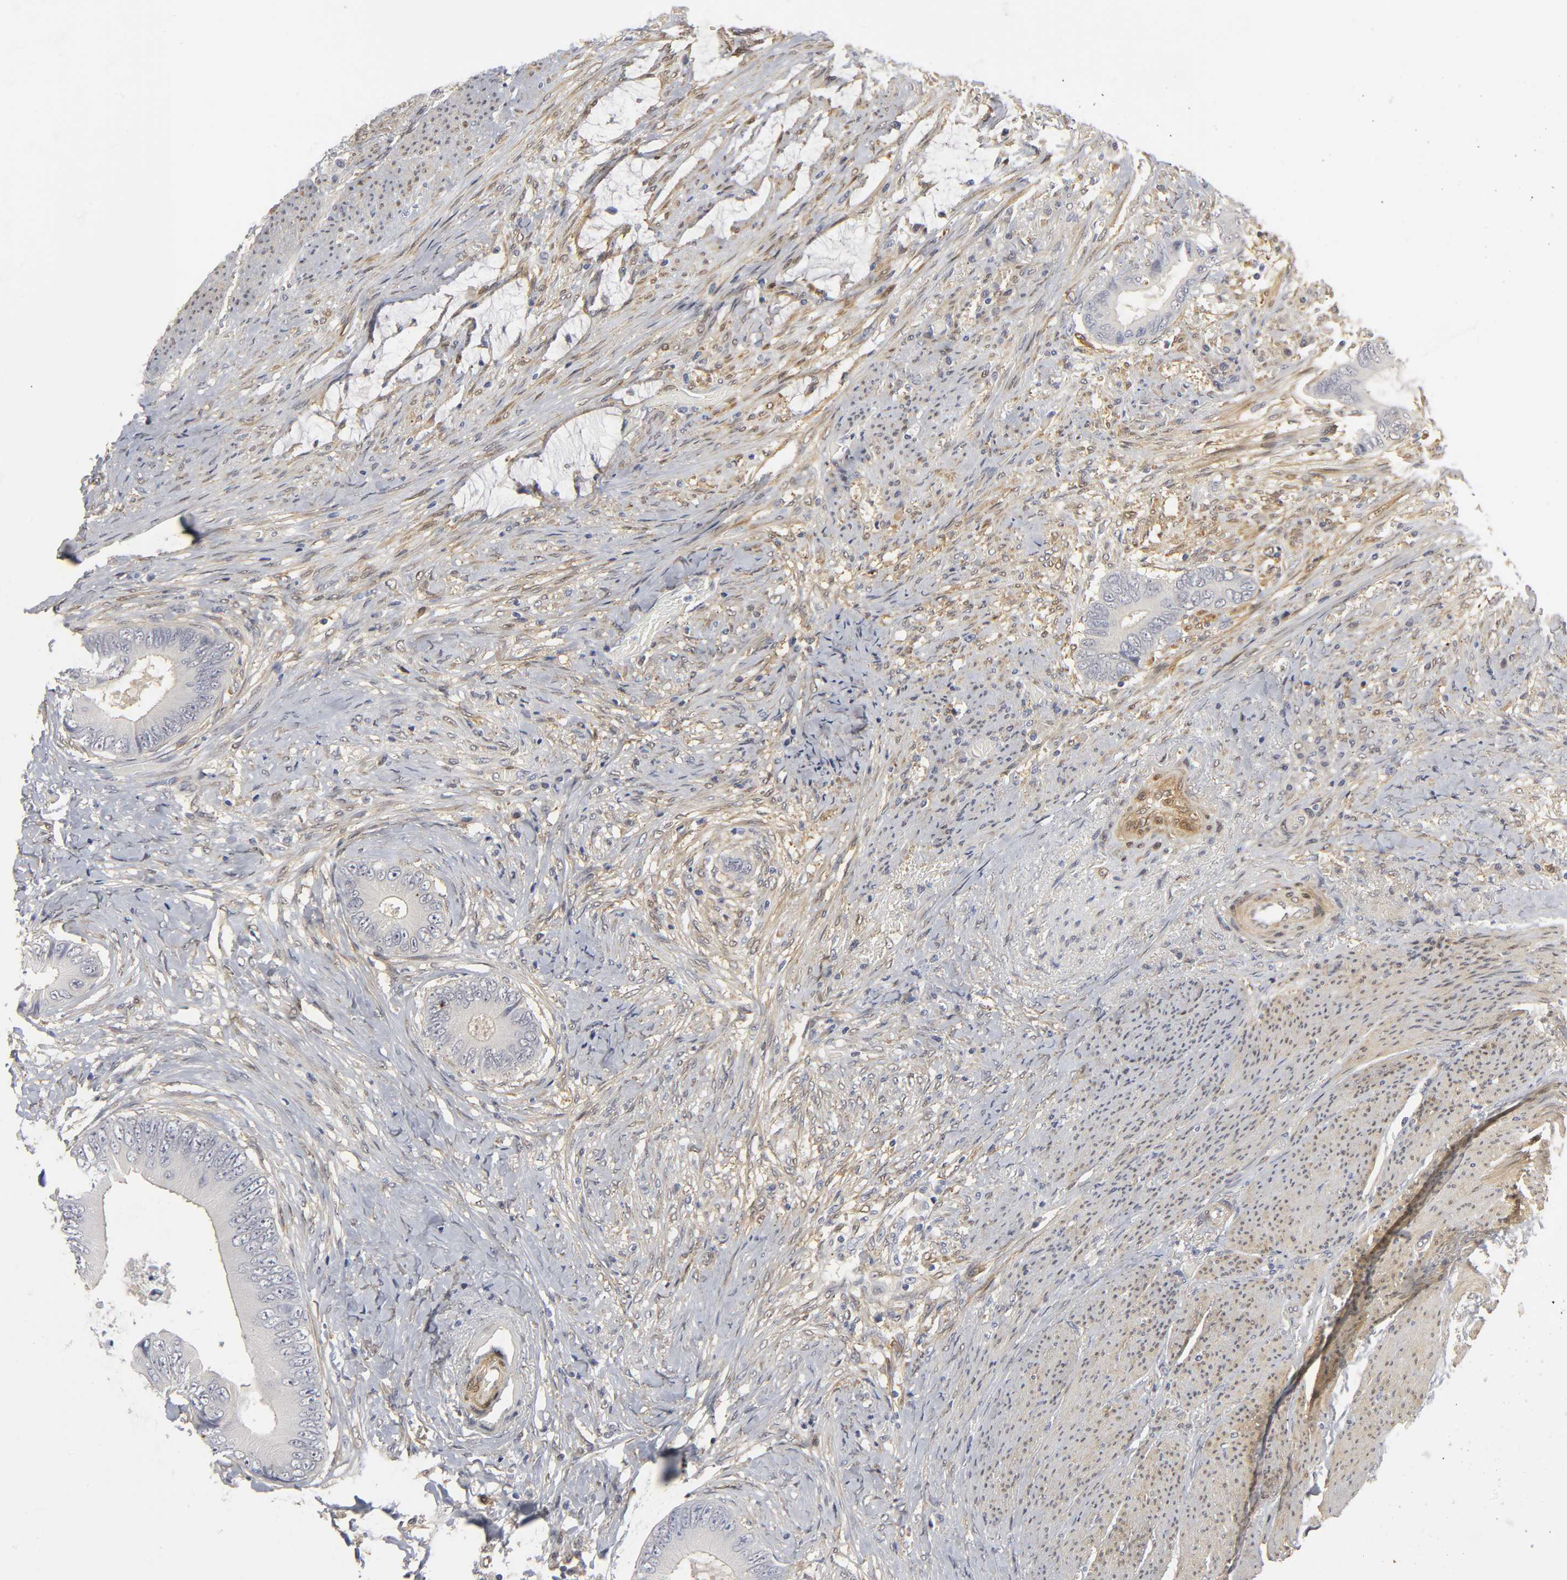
{"staining": {"intensity": "negative", "quantity": "none", "location": "none"}, "tissue": "colorectal cancer", "cell_type": "Tumor cells", "image_type": "cancer", "snomed": [{"axis": "morphology", "description": "Normal tissue, NOS"}, {"axis": "morphology", "description": "Adenocarcinoma, NOS"}, {"axis": "topography", "description": "Rectum"}, {"axis": "topography", "description": "Peripheral nerve tissue"}], "caption": "Tumor cells show no significant protein positivity in adenocarcinoma (colorectal).", "gene": "PDLIM3", "patient": {"sex": "female", "age": 77}}